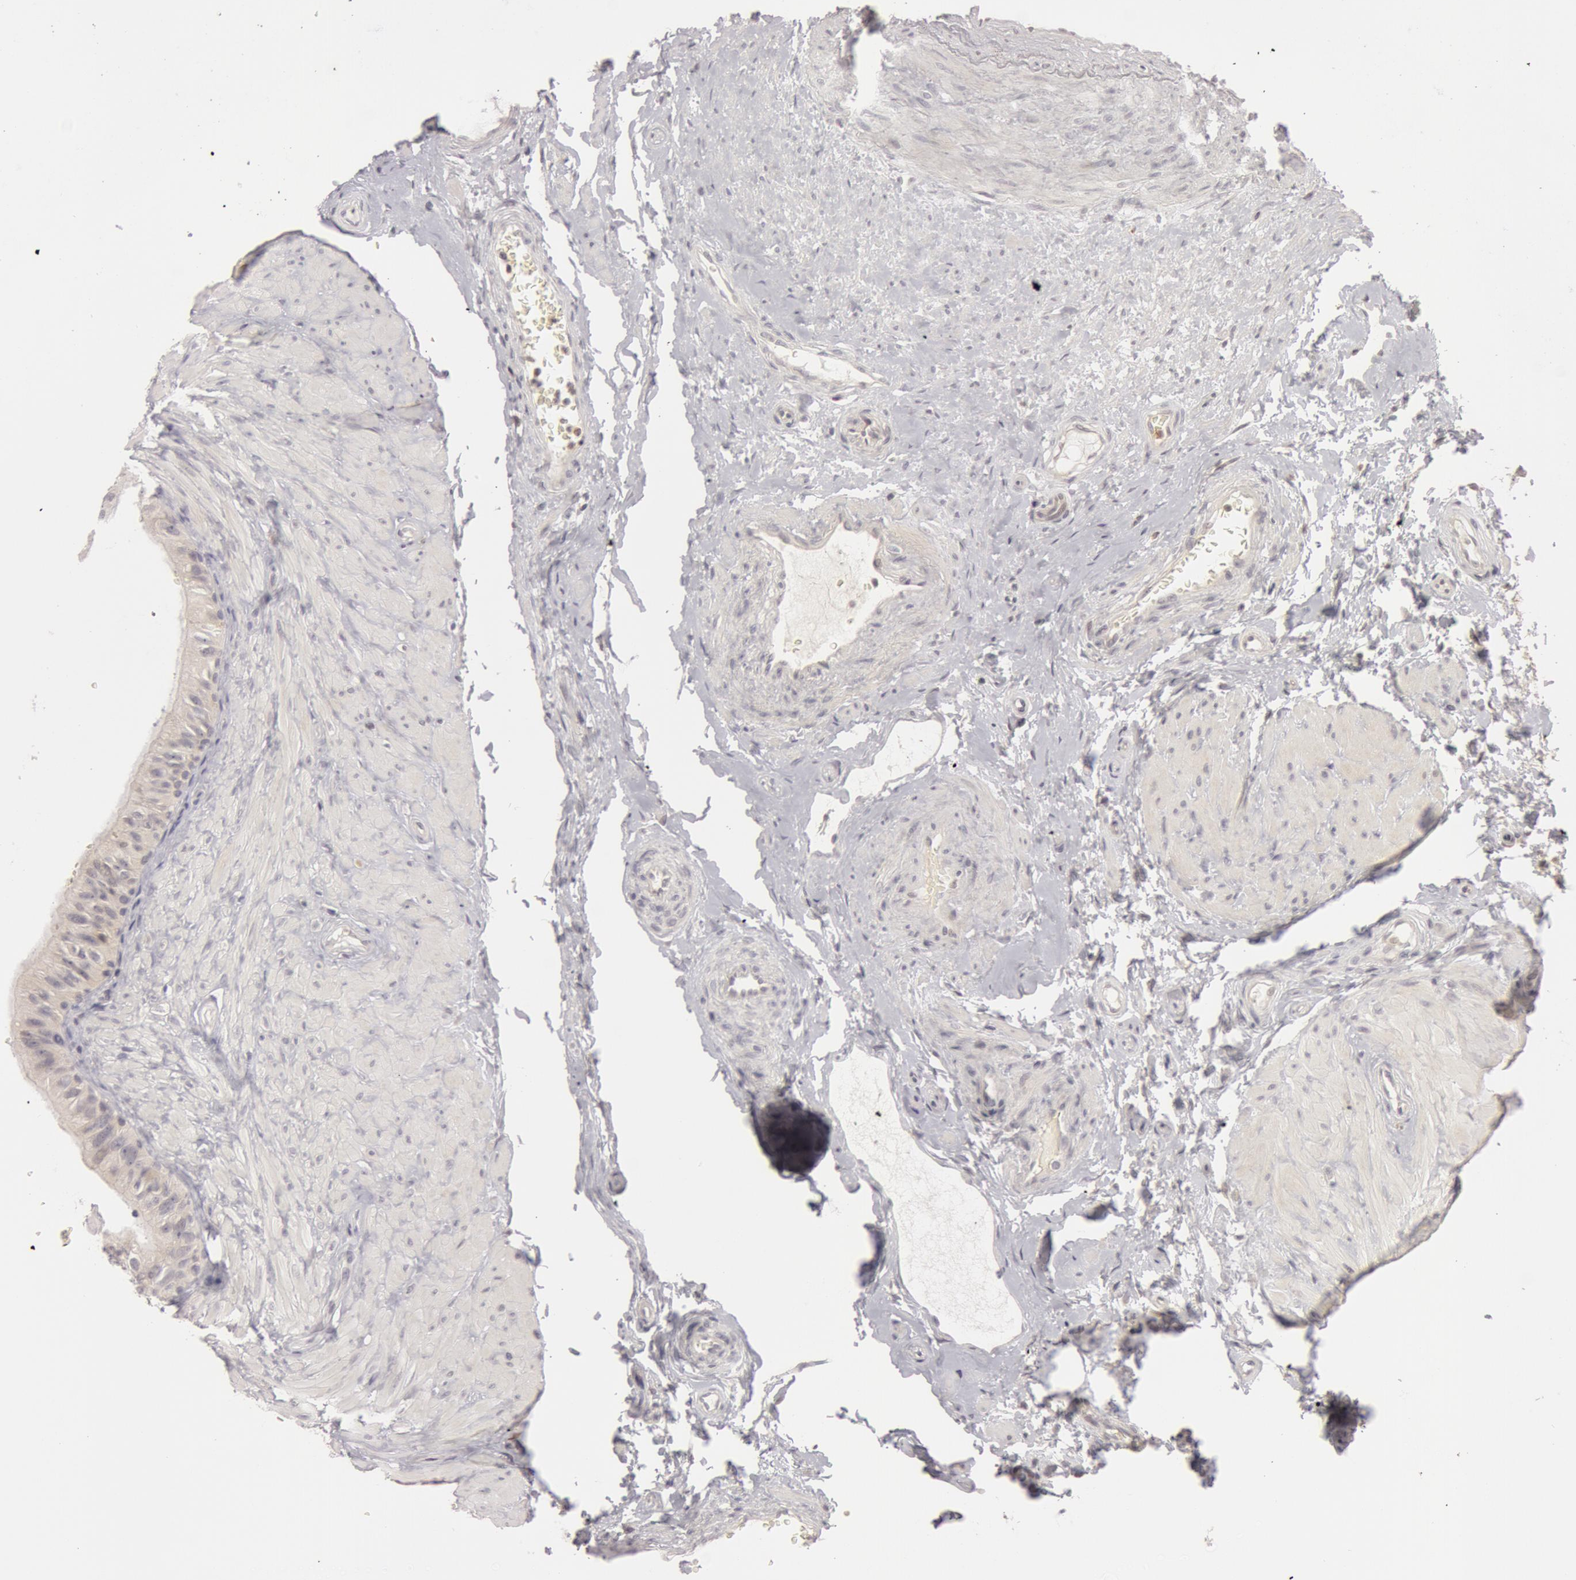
{"staining": {"intensity": "negative", "quantity": "none", "location": "none"}, "tissue": "epididymis", "cell_type": "Glandular cells", "image_type": "normal", "snomed": [{"axis": "morphology", "description": "Normal tissue, NOS"}, {"axis": "topography", "description": "Epididymis"}], "caption": "IHC of benign epididymis displays no expression in glandular cells. The staining is performed using DAB brown chromogen with nuclei counter-stained in using hematoxylin.", "gene": "OASL", "patient": {"sex": "male", "age": 68}}